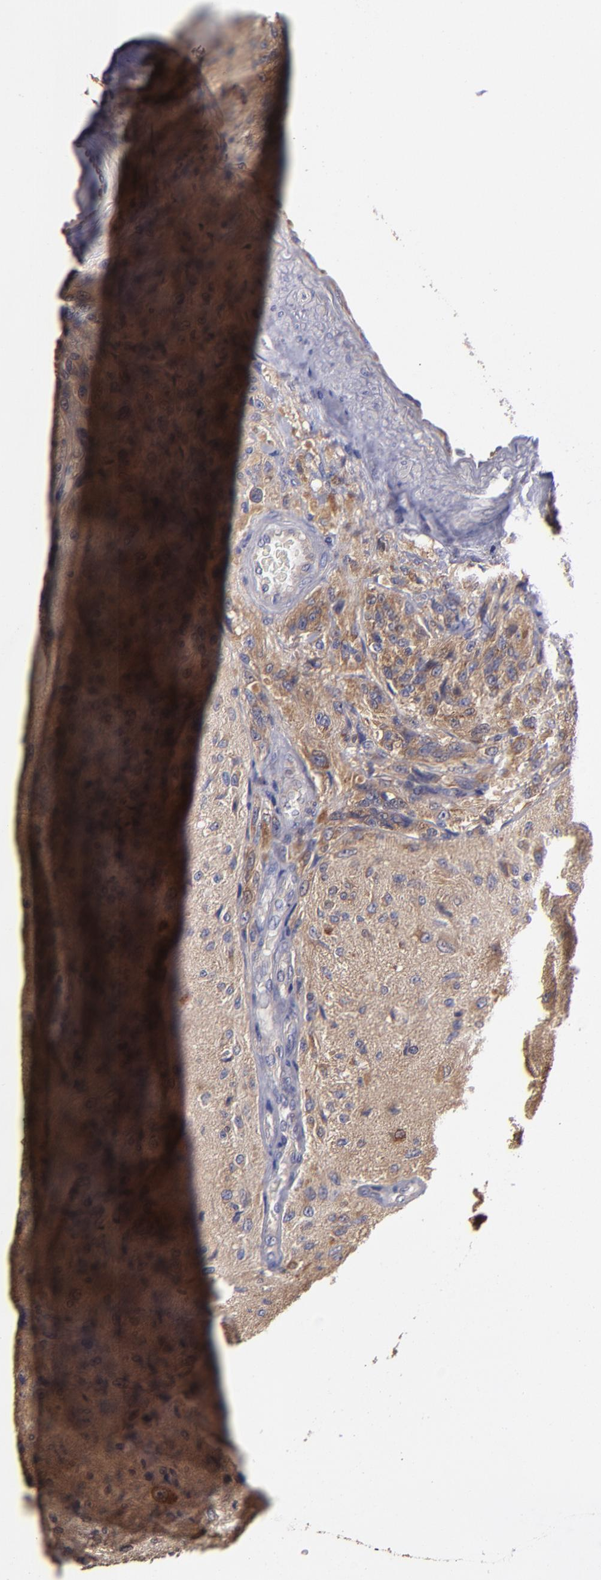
{"staining": {"intensity": "moderate", "quantity": ">75%", "location": "cytoplasmic/membranous"}, "tissue": "glioma", "cell_type": "Tumor cells", "image_type": "cancer", "snomed": [{"axis": "morphology", "description": "Normal tissue, NOS"}, {"axis": "morphology", "description": "Glioma, malignant, High grade"}, {"axis": "topography", "description": "Cerebral cortex"}], "caption": "About >75% of tumor cells in human high-grade glioma (malignant) demonstrate moderate cytoplasmic/membranous protein staining as visualized by brown immunohistochemical staining.", "gene": "CARS1", "patient": {"sex": "male", "age": 77}}